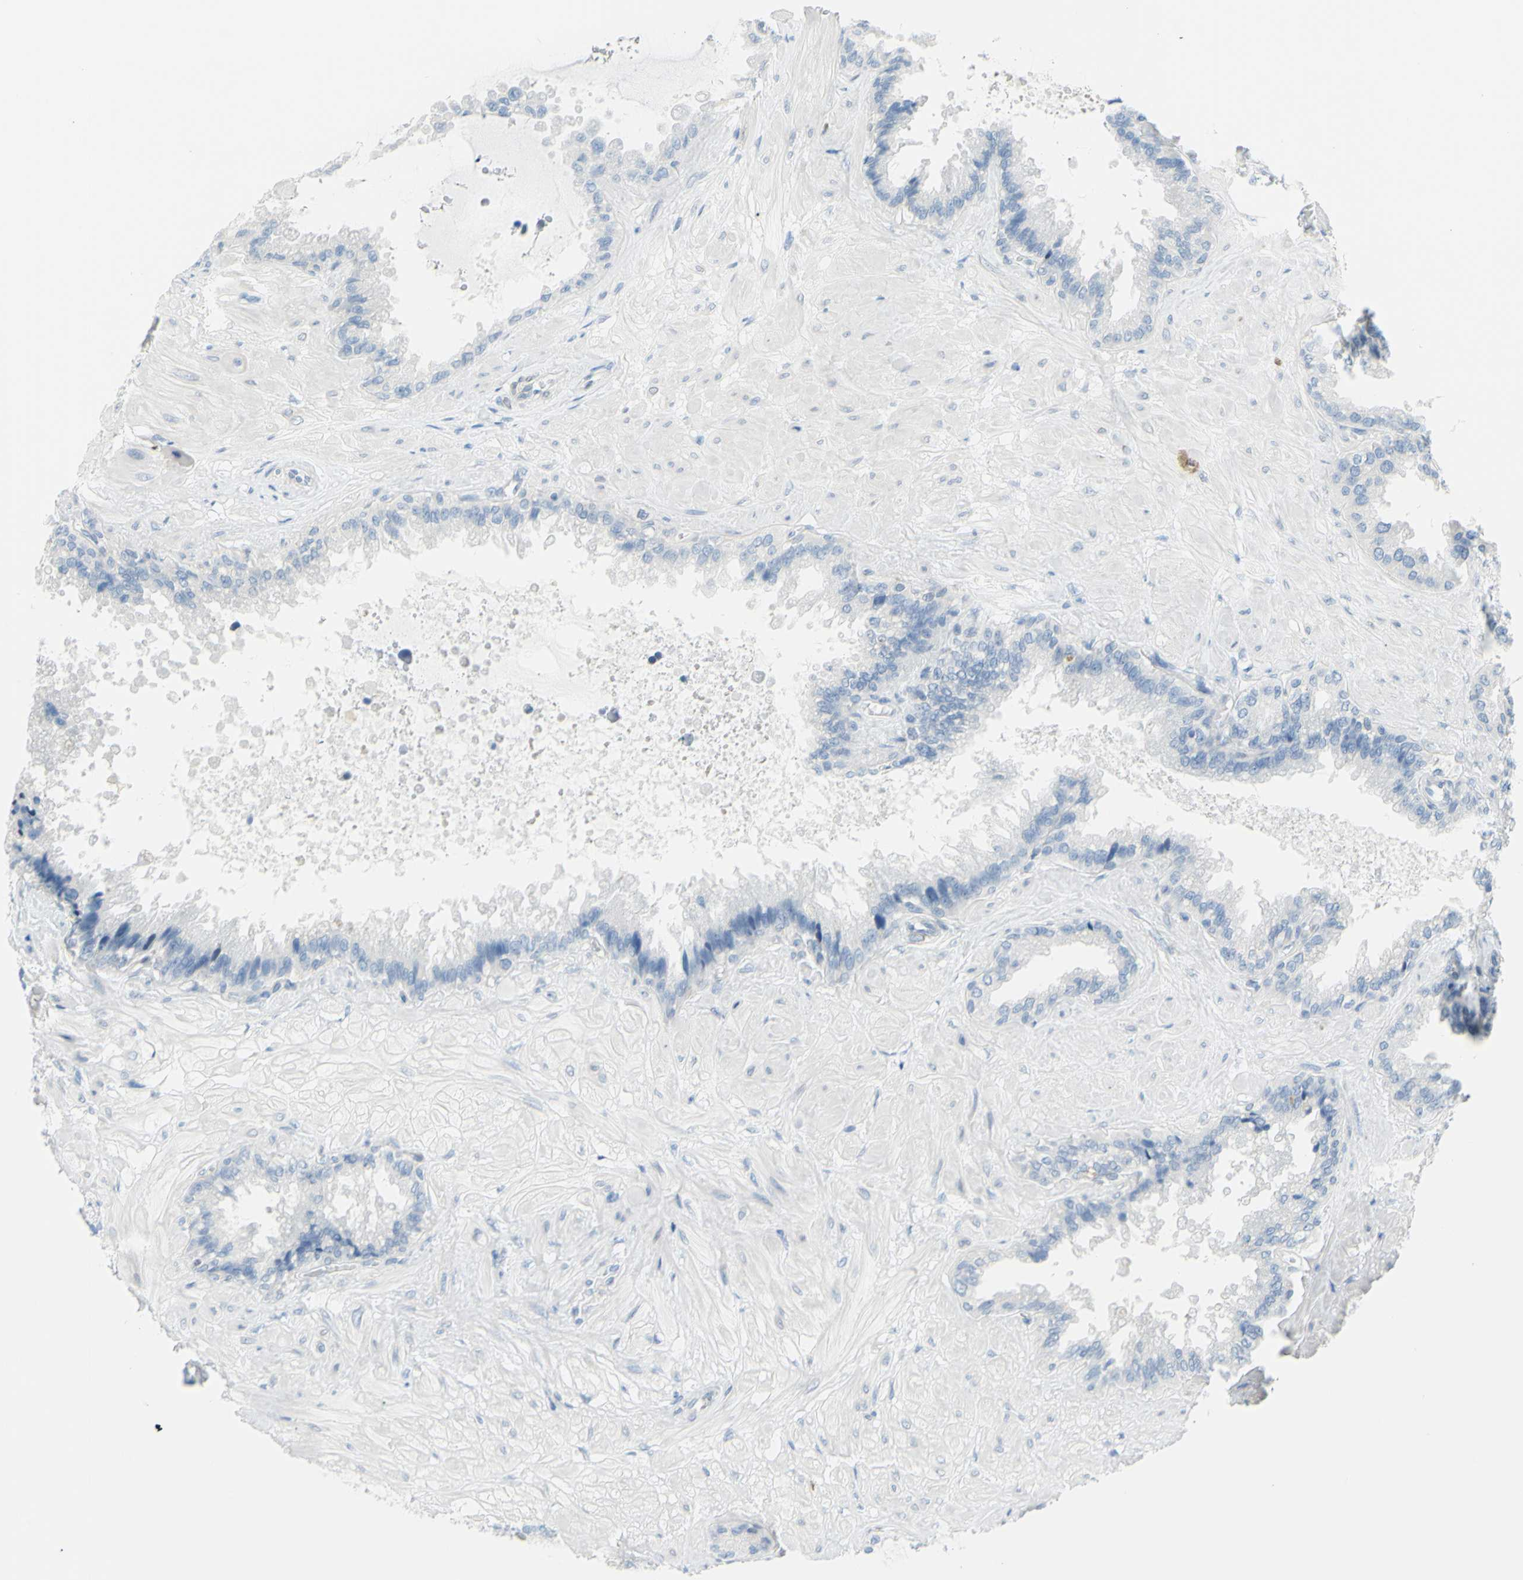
{"staining": {"intensity": "negative", "quantity": "none", "location": "none"}, "tissue": "seminal vesicle", "cell_type": "Glandular cells", "image_type": "normal", "snomed": [{"axis": "morphology", "description": "Normal tissue, NOS"}, {"axis": "topography", "description": "Seminal veicle"}], "caption": "Protein analysis of benign seminal vesicle reveals no significant positivity in glandular cells.", "gene": "DCT", "patient": {"sex": "male", "age": 46}}